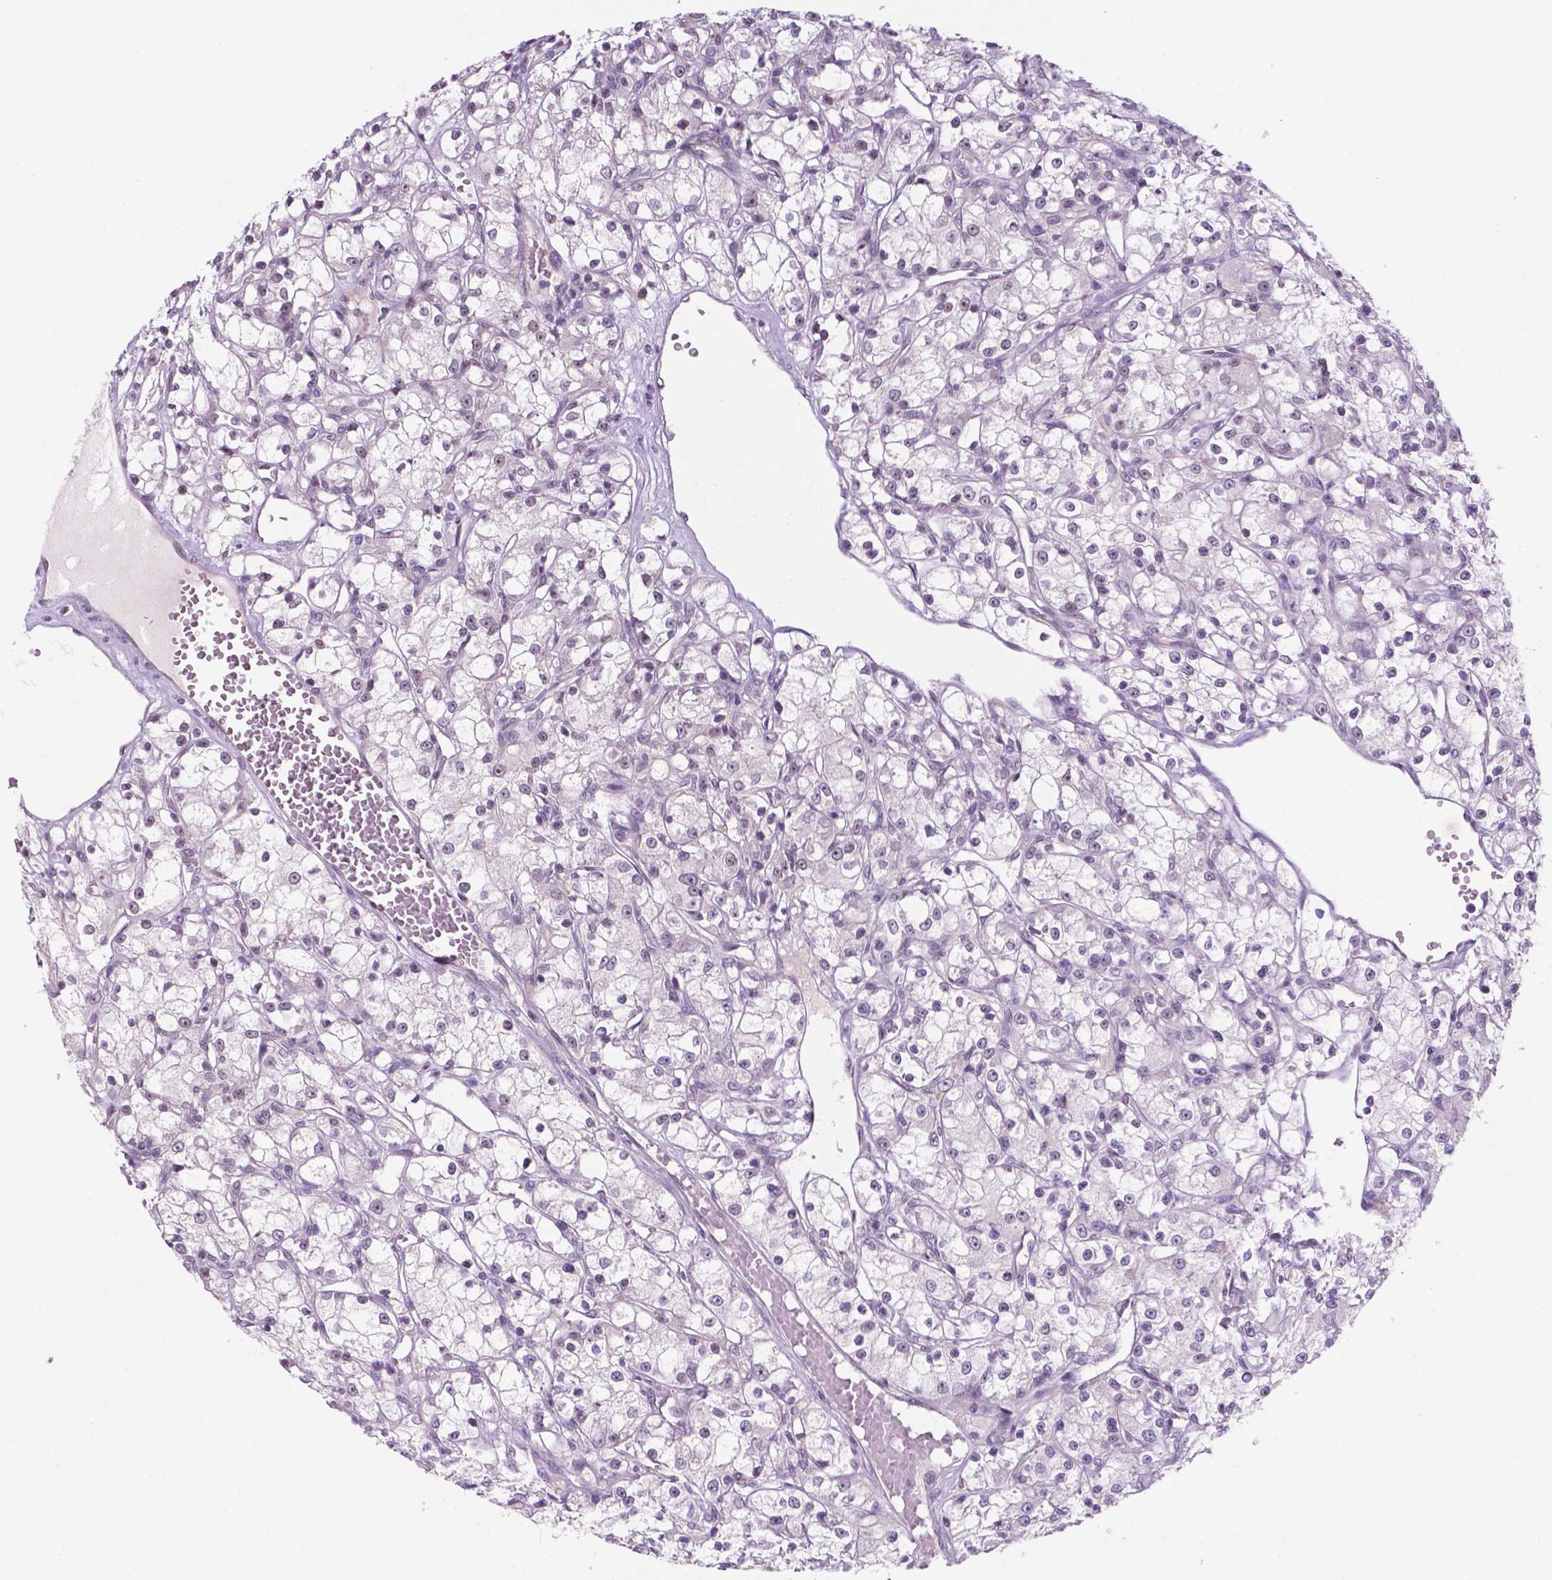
{"staining": {"intensity": "negative", "quantity": "none", "location": "none"}, "tissue": "renal cancer", "cell_type": "Tumor cells", "image_type": "cancer", "snomed": [{"axis": "morphology", "description": "Adenocarcinoma, NOS"}, {"axis": "topography", "description": "Kidney"}], "caption": "The histopathology image displays no significant staining in tumor cells of adenocarcinoma (renal).", "gene": "FAM50B", "patient": {"sex": "female", "age": 59}}